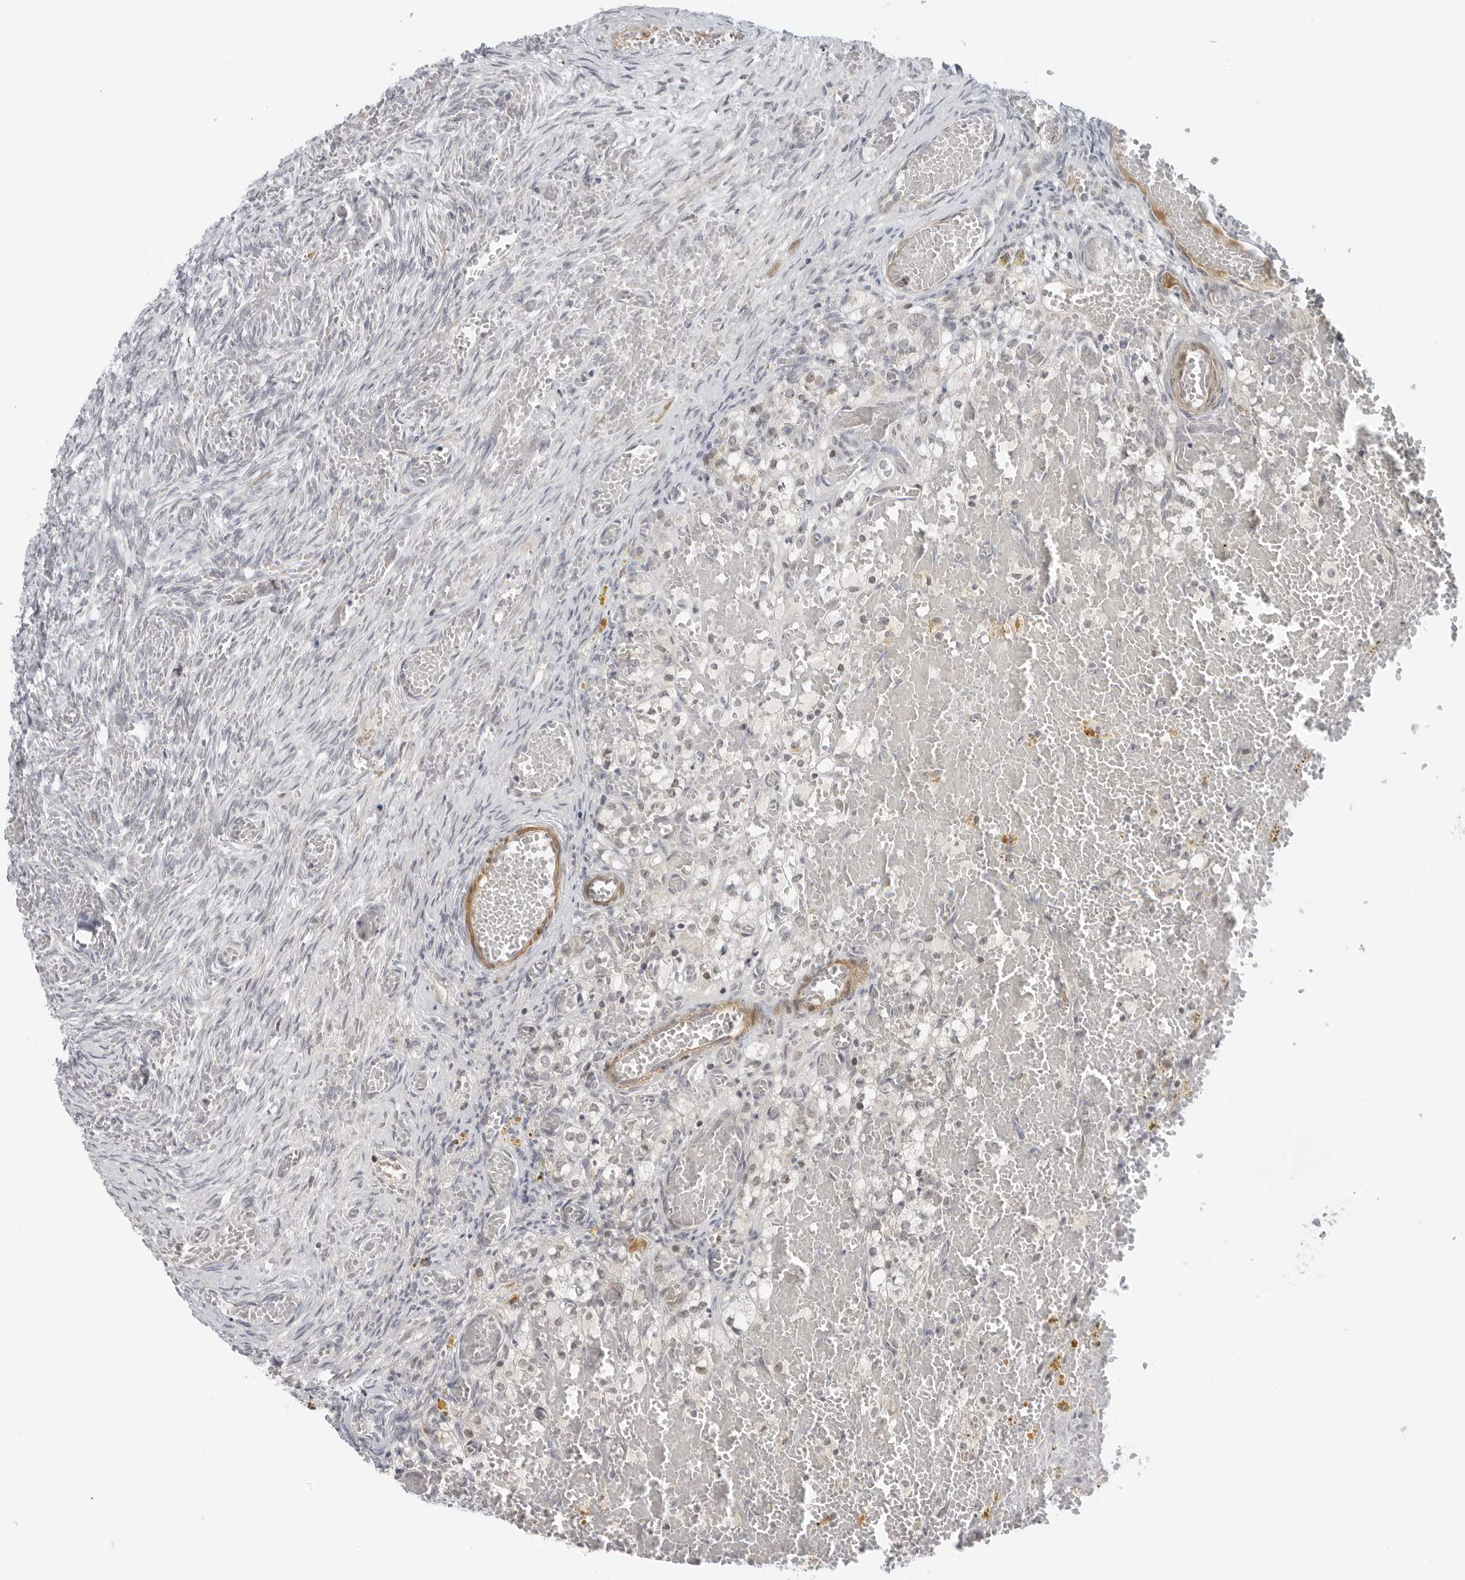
{"staining": {"intensity": "weak", "quantity": "<25%", "location": "cytoplasmic/membranous"}, "tissue": "ovary", "cell_type": "Follicle cells", "image_type": "normal", "snomed": [{"axis": "morphology", "description": "Adenocarcinoma, NOS"}, {"axis": "topography", "description": "Endometrium"}], "caption": "This is a image of IHC staining of benign ovary, which shows no staining in follicle cells.", "gene": "SUGCT", "patient": {"sex": "female", "age": 32}}